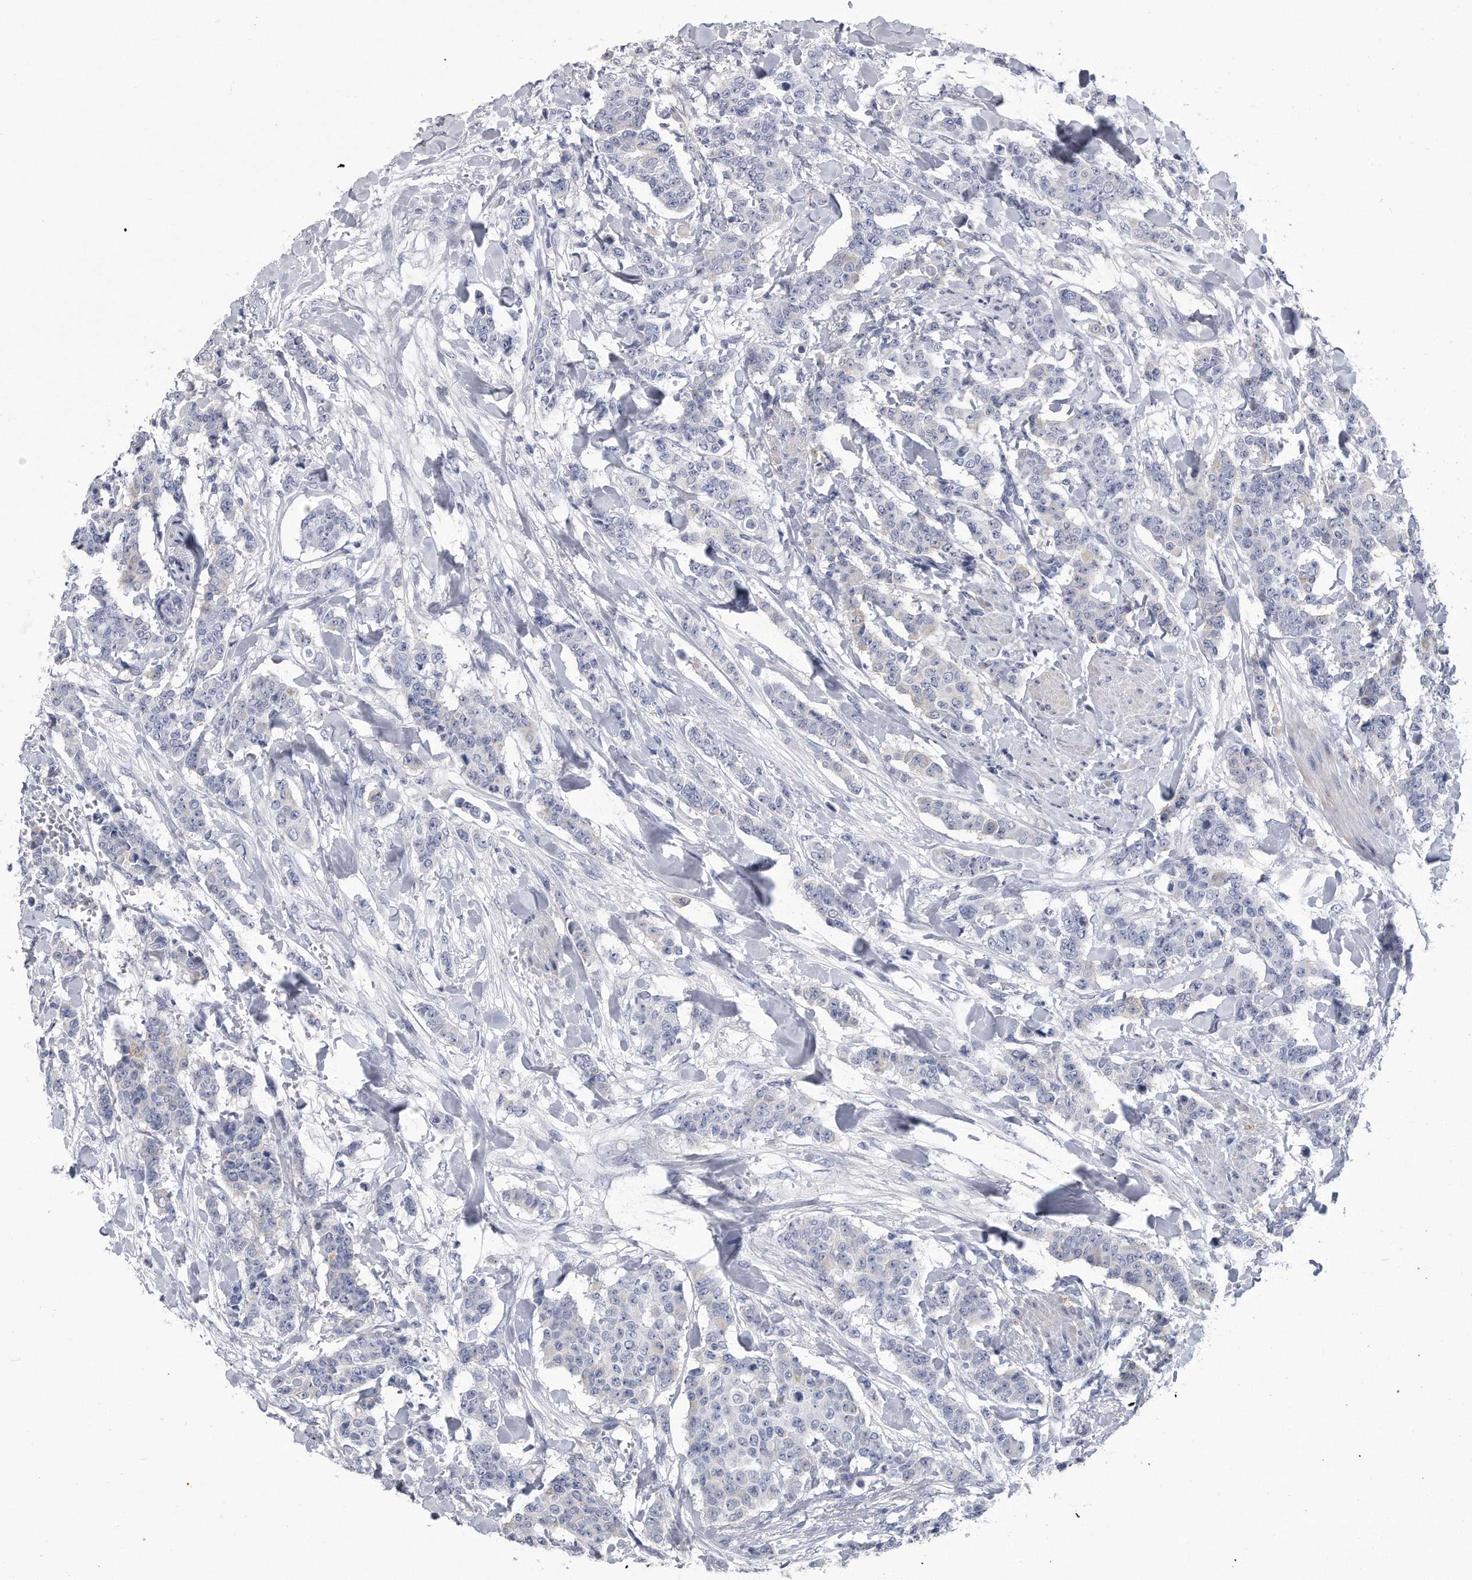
{"staining": {"intensity": "negative", "quantity": "none", "location": "none"}, "tissue": "breast cancer", "cell_type": "Tumor cells", "image_type": "cancer", "snomed": [{"axis": "morphology", "description": "Duct carcinoma"}, {"axis": "topography", "description": "Breast"}], "caption": "The histopathology image reveals no staining of tumor cells in invasive ductal carcinoma (breast).", "gene": "PYGB", "patient": {"sex": "female", "age": 40}}